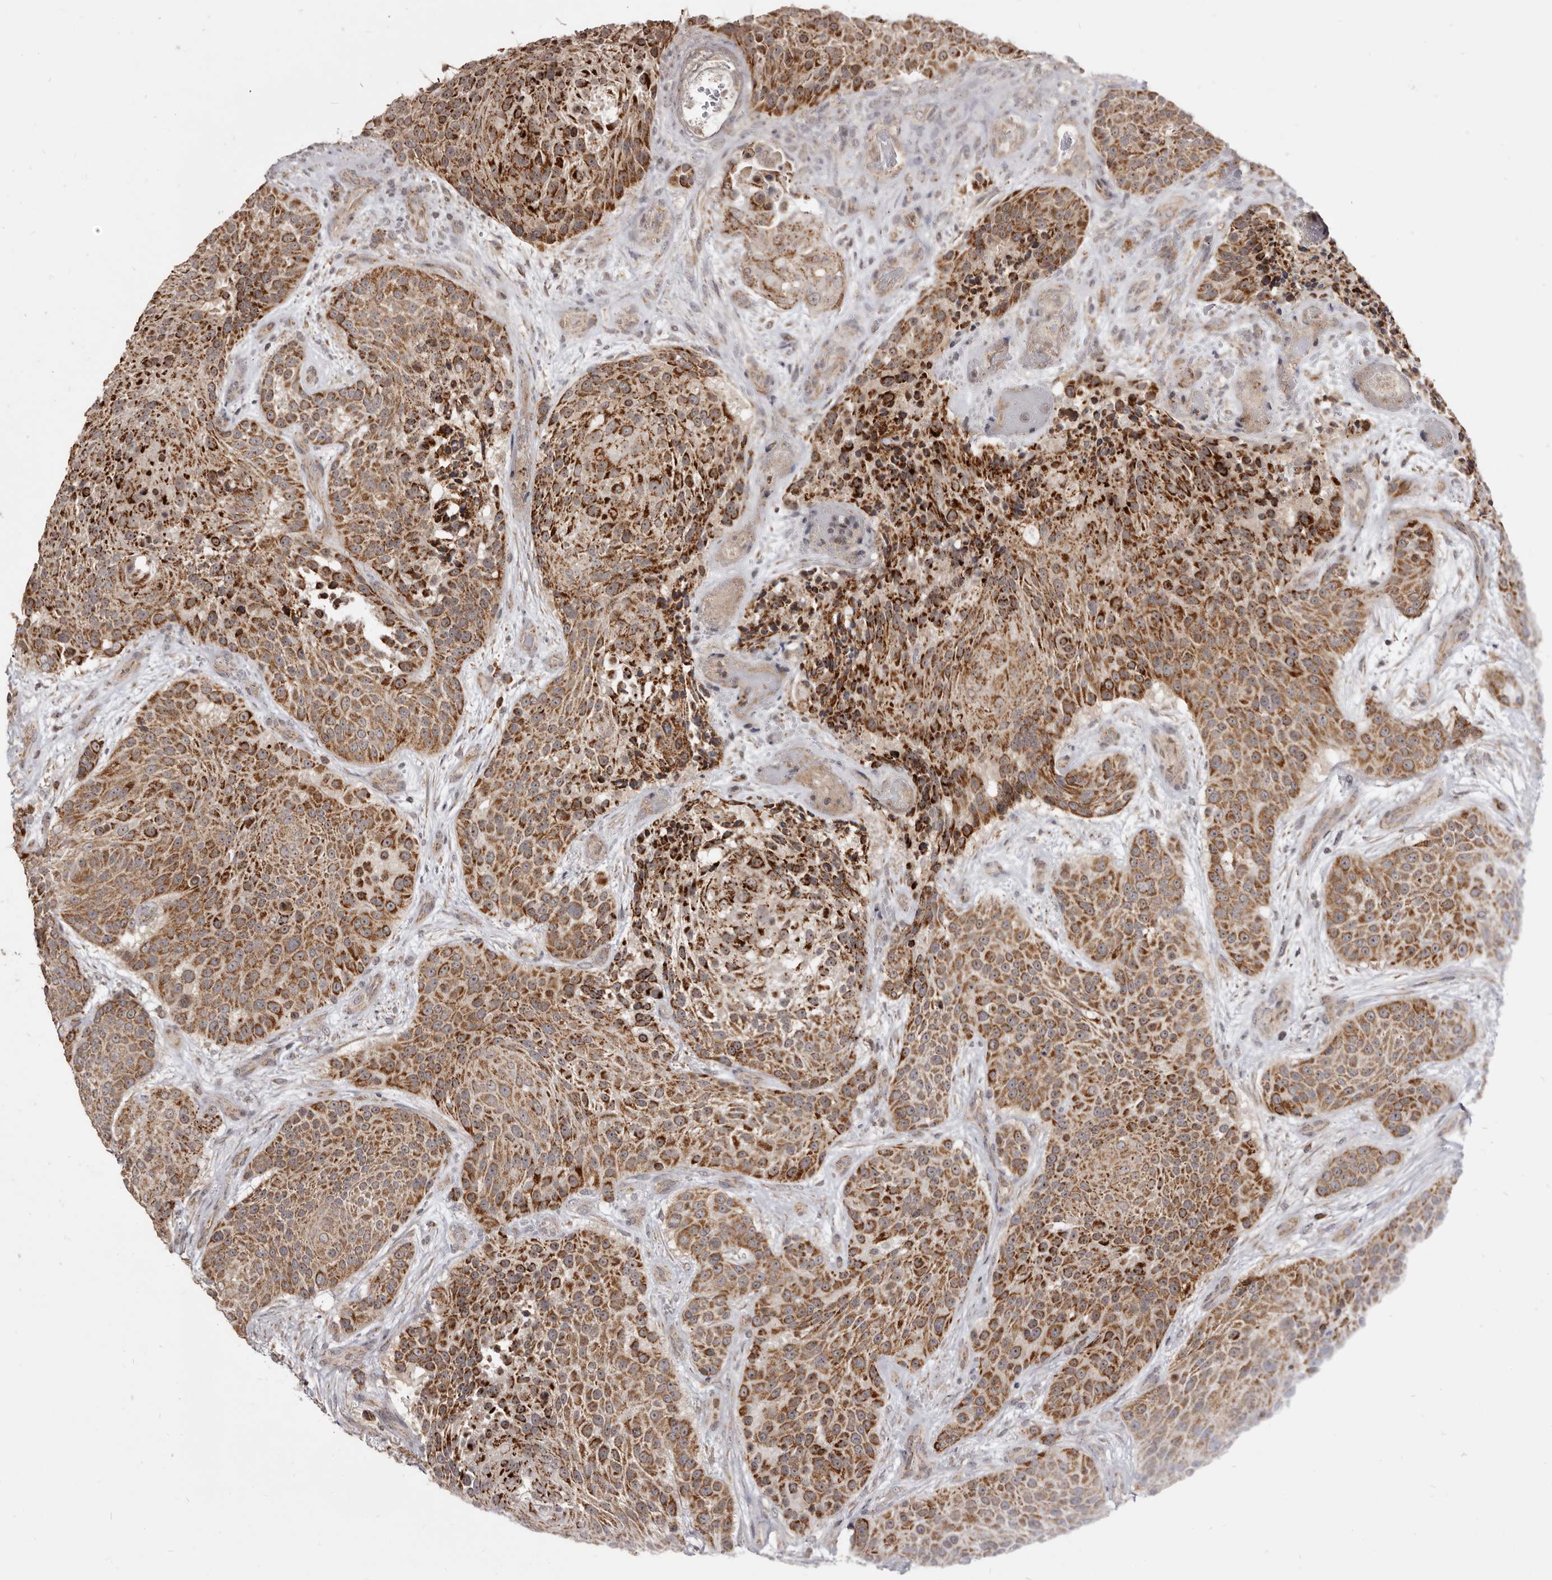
{"staining": {"intensity": "moderate", "quantity": ">75%", "location": "cytoplasmic/membranous"}, "tissue": "urothelial cancer", "cell_type": "Tumor cells", "image_type": "cancer", "snomed": [{"axis": "morphology", "description": "Urothelial carcinoma, High grade"}, {"axis": "topography", "description": "Urinary bladder"}], "caption": "Protein expression analysis of human urothelial cancer reveals moderate cytoplasmic/membranous expression in about >75% of tumor cells.", "gene": "THUMPD1", "patient": {"sex": "female", "age": 63}}